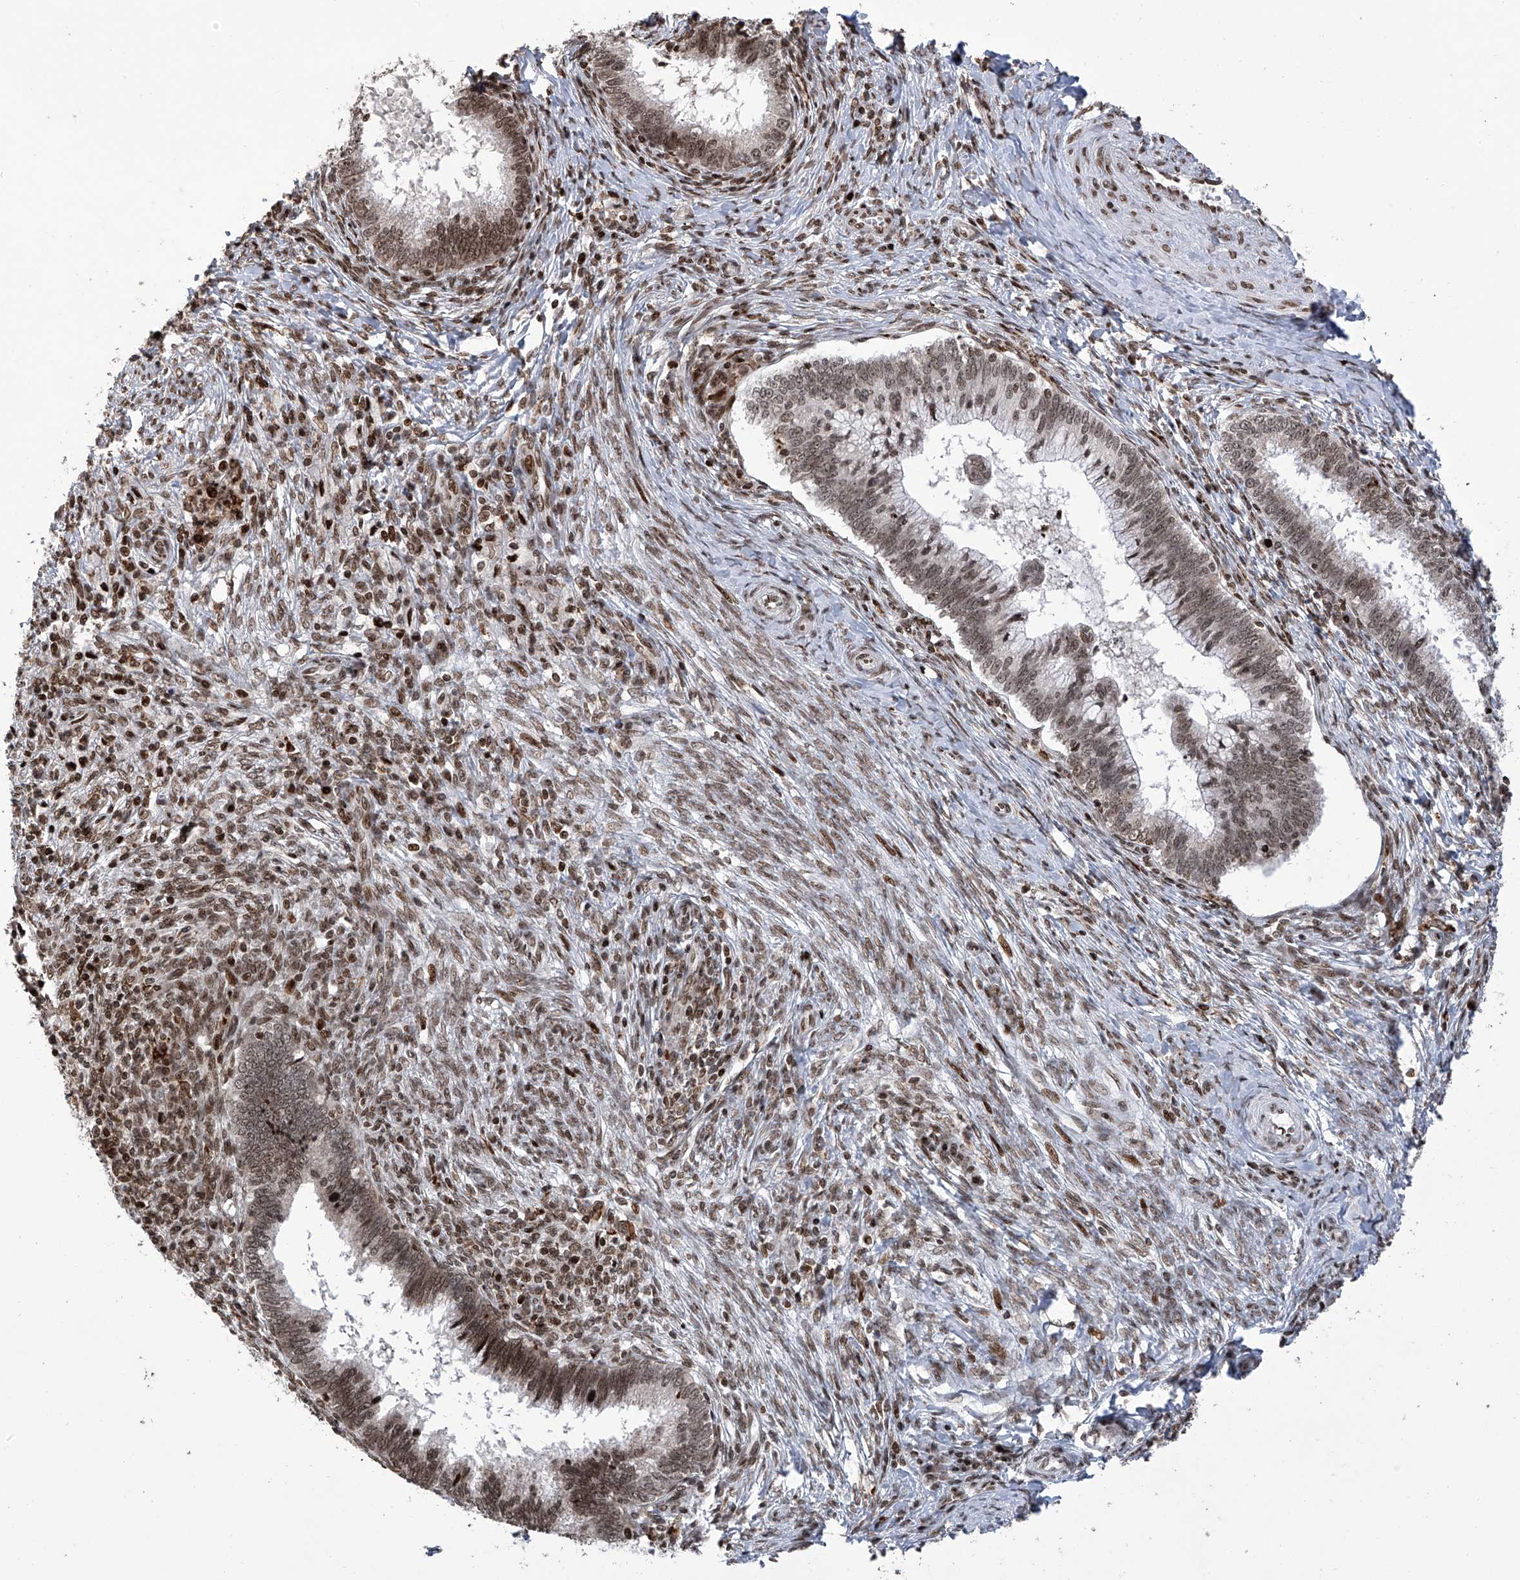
{"staining": {"intensity": "moderate", "quantity": ">75%", "location": "nuclear"}, "tissue": "cervical cancer", "cell_type": "Tumor cells", "image_type": "cancer", "snomed": [{"axis": "morphology", "description": "Adenocarcinoma, NOS"}, {"axis": "topography", "description": "Cervix"}], "caption": "Adenocarcinoma (cervical) stained for a protein exhibits moderate nuclear positivity in tumor cells. Immunohistochemistry (ihc) stains the protein of interest in brown and the nuclei are stained blue.", "gene": "PAK1IP1", "patient": {"sex": "female", "age": 36}}